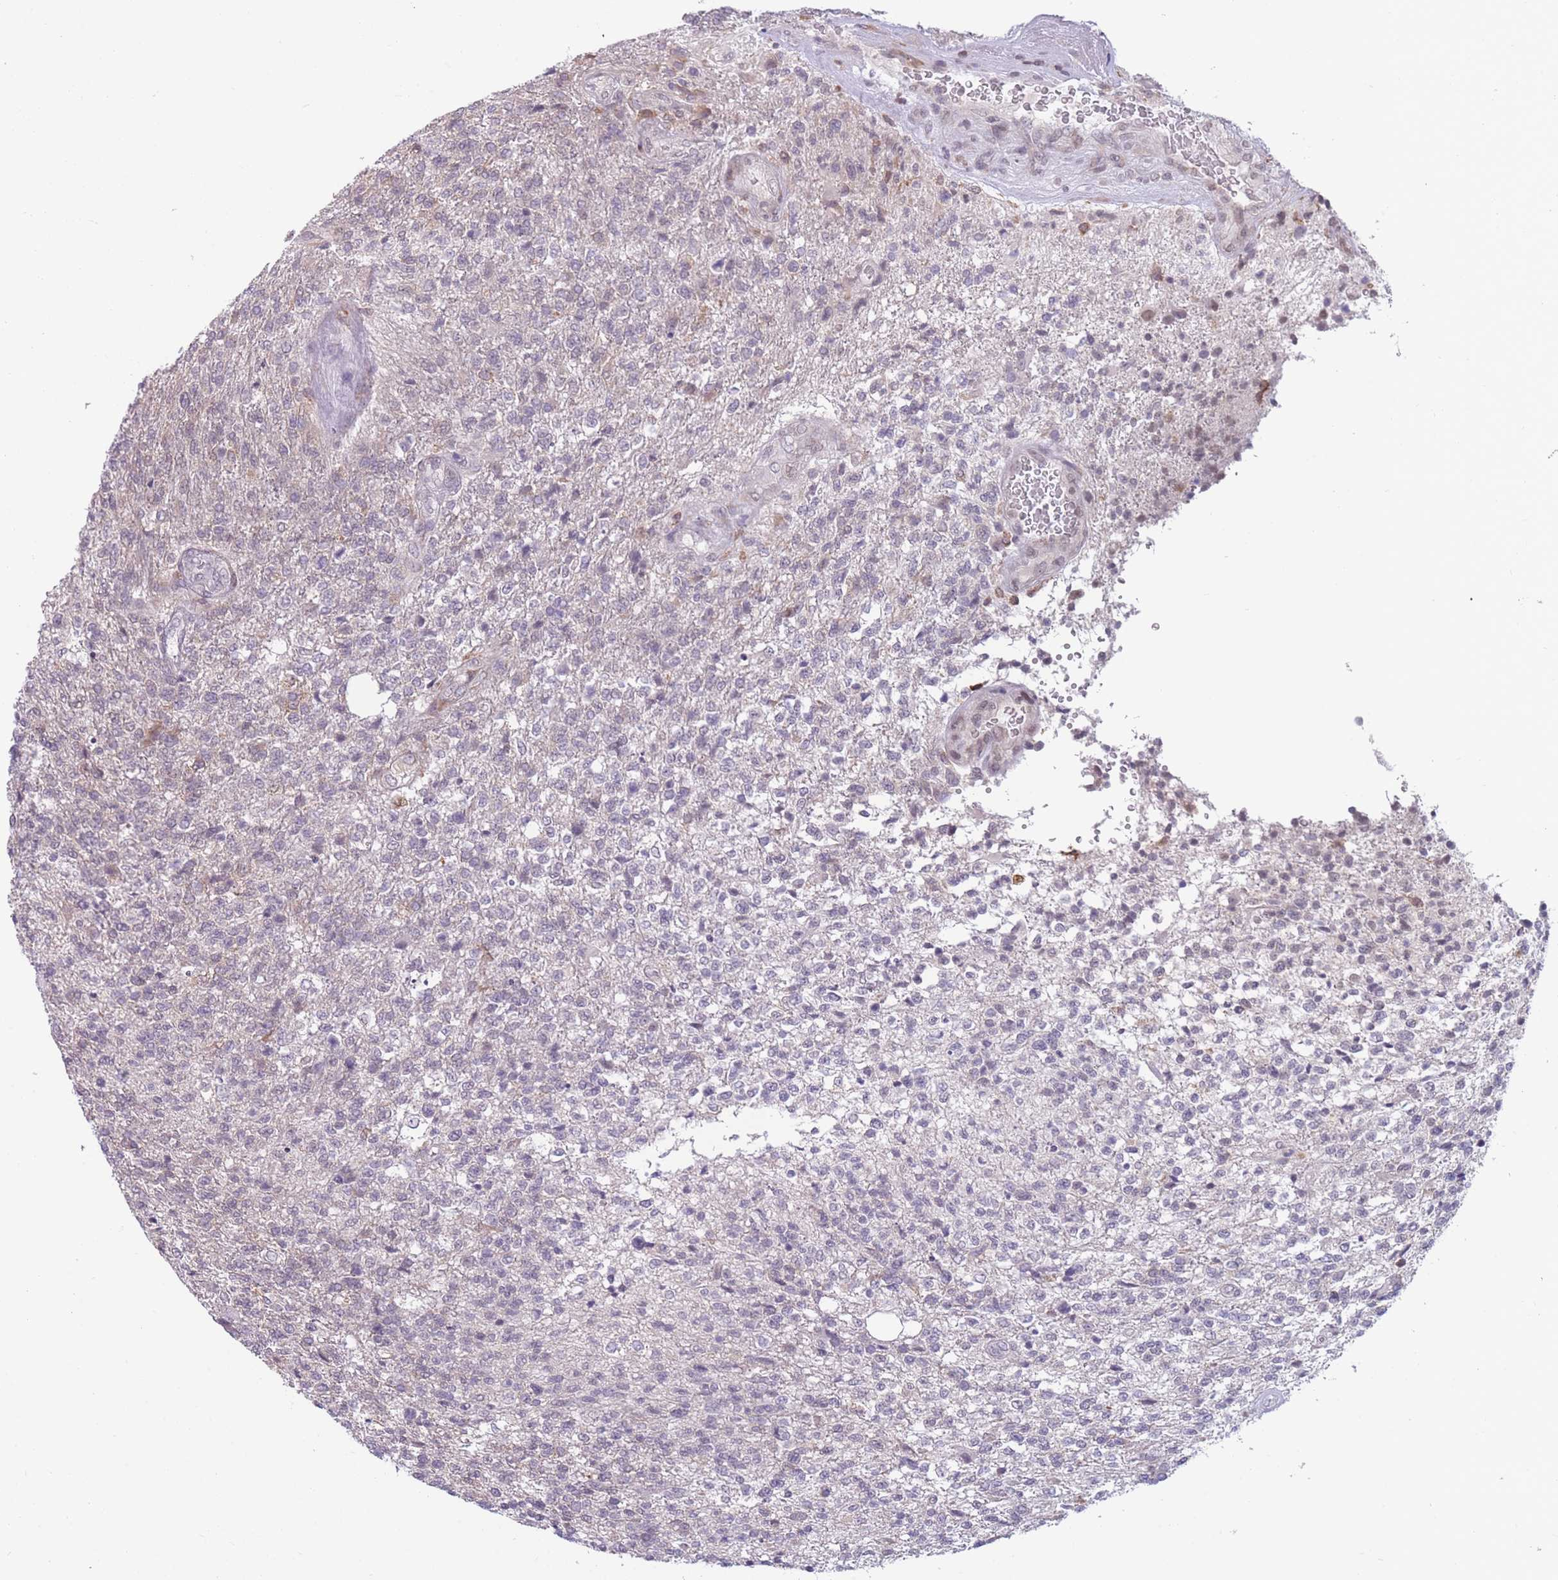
{"staining": {"intensity": "negative", "quantity": "none", "location": "none"}, "tissue": "glioma", "cell_type": "Tumor cells", "image_type": "cancer", "snomed": [{"axis": "morphology", "description": "Glioma, malignant, High grade"}, {"axis": "topography", "description": "Brain"}], "caption": "Tumor cells are negative for brown protein staining in high-grade glioma (malignant). The staining was performed using DAB to visualize the protein expression in brown, while the nuclei were stained in blue with hematoxylin (Magnification: 20x).", "gene": "TMEM121", "patient": {"sex": "male", "age": 56}}